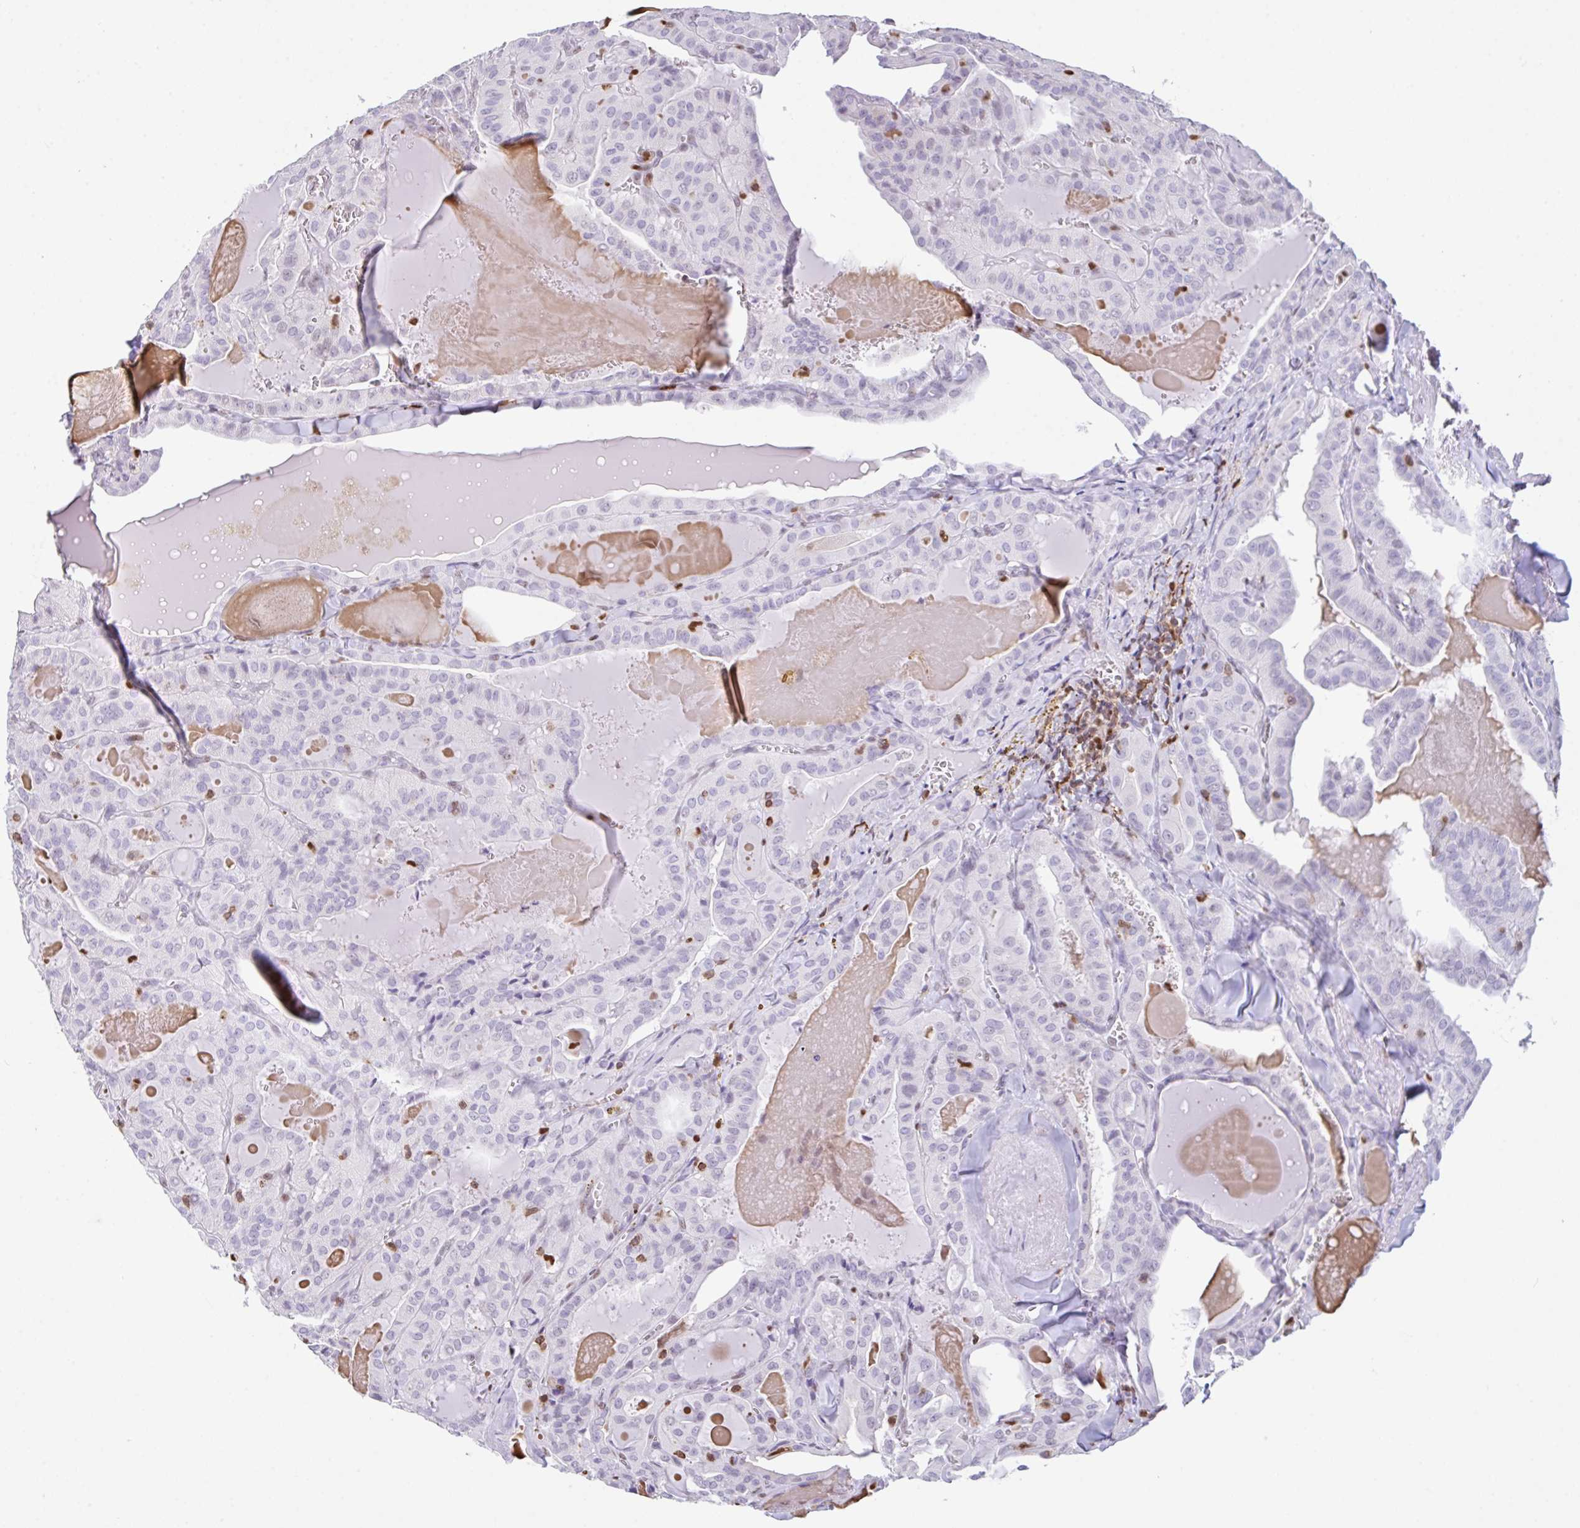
{"staining": {"intensity": "negative", "quantity": "none", "location": "none"}, "tissue": "thyroid cancer", "cell_type": "Tumor cells", "image_type": "cancer", "snomed": [{"axis": "morphology", "description": "Papillary adenocarcinoma, NOS"}, {"axis": "topography", "description": "Thyroid gland"}], "caption": "High magnification brightfield microscopy of thyroid cancer (papillary adenocarcinoma) stained with DAB (brown) and counterstained with hematoxylin (blue): tumor cells show no significant expression.", "gene": "BTBD10", "patient": {"sex": "male", "age": 52}}